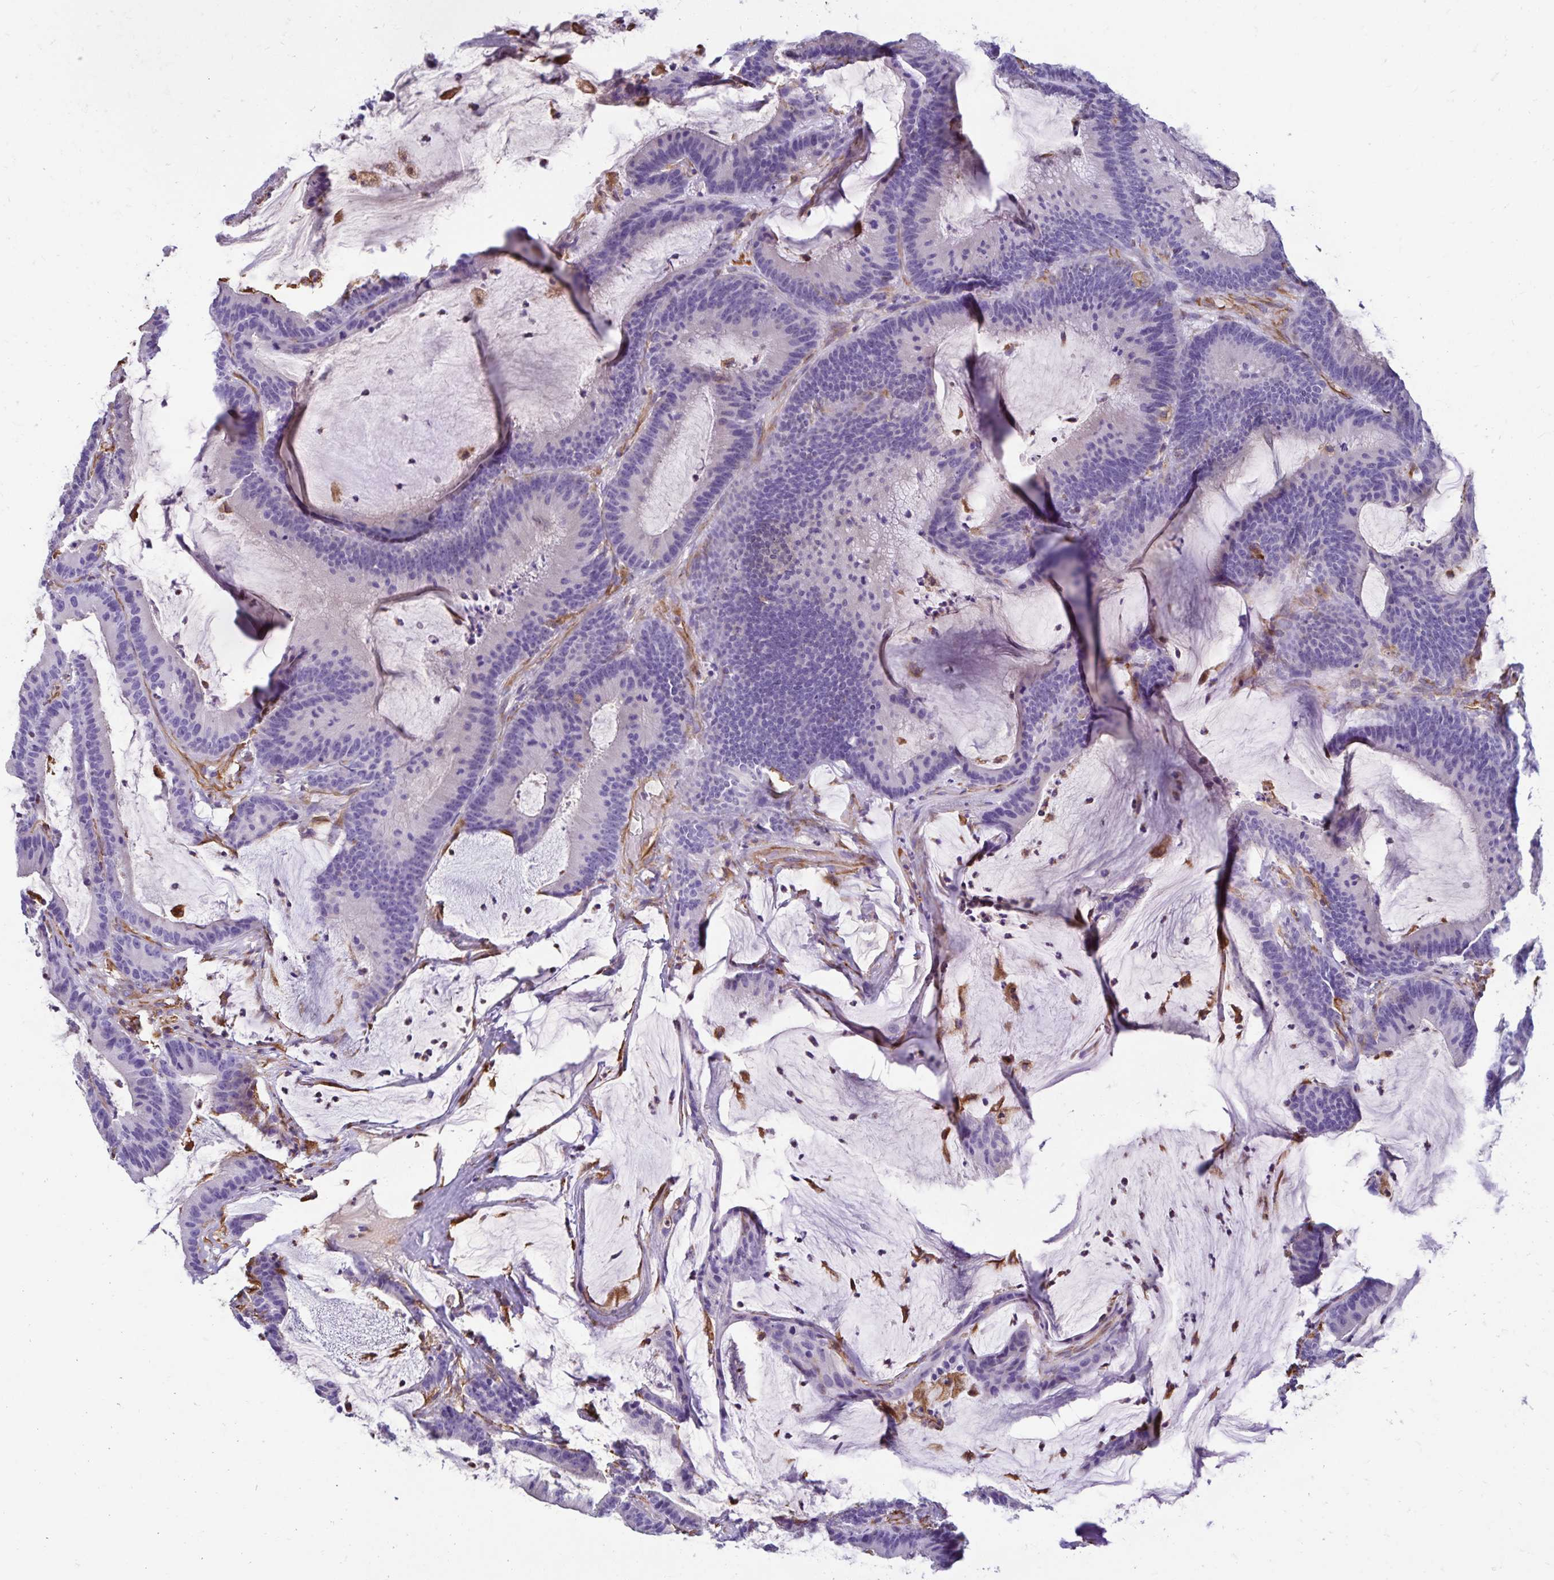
{"staining": {"intensity": "negative", "quantity": "none", "location": "none"}, "tissue": "colorectal cancer", "cell_type": "Tumor cells", "image_type": "cancer", "snomed": [{"axis": "morphology", "description": "Adenocarcinoma, NOS"}, {"axis": "topography", "description": "Colon"}], "caption": "The histopathology image reveals no significant staining in tumor cells of colorectal cancer (adenocarcinoma).", "gene": "TRPV6", "patient": {"sex": "female", "age": 78}}